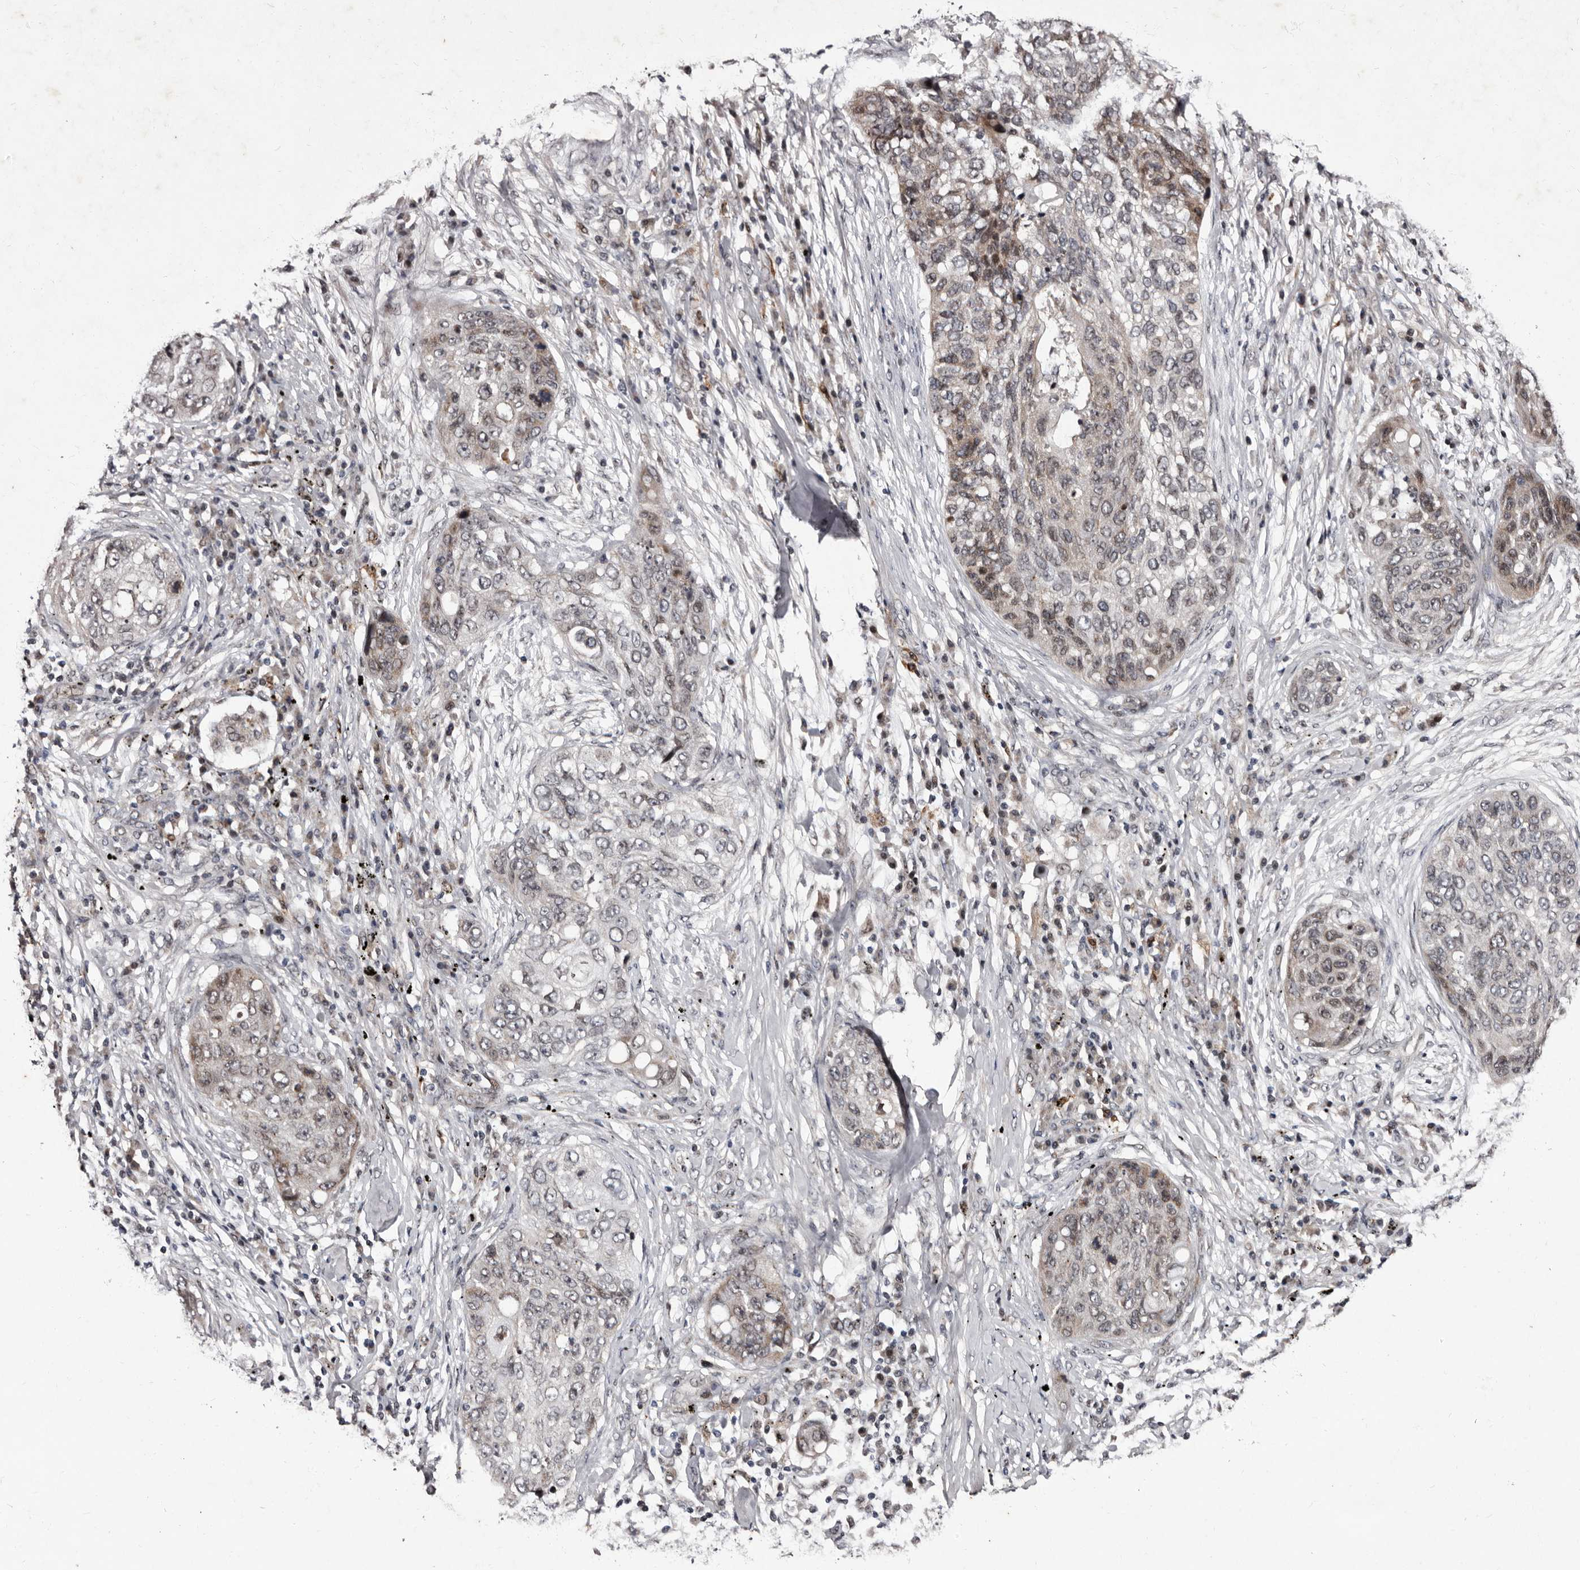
{"staining": {"intensity": "moderate", "quantity": "<25%", "location": "cytoplasmic/membranous,nuclear"}, "tissue": "lung cancer", "cell_type": "Tumor cells", "image_type": "cancer", "snomed": [{"axis": "morphology", "description": "Squamous cell carcinoma, NOS"}, {"axis": "topography", "description": "Lung"}], "caption": "This image shows immunohistochemistry (IHC) staining of human lung cancer (squamous cell carcinoma), with low moderate cytoplasmic/membranous and nuclear expression in approximately <25% of tumor cells.", "gene": "TNKS", "patient": {"sex": "female", "age": 63}}